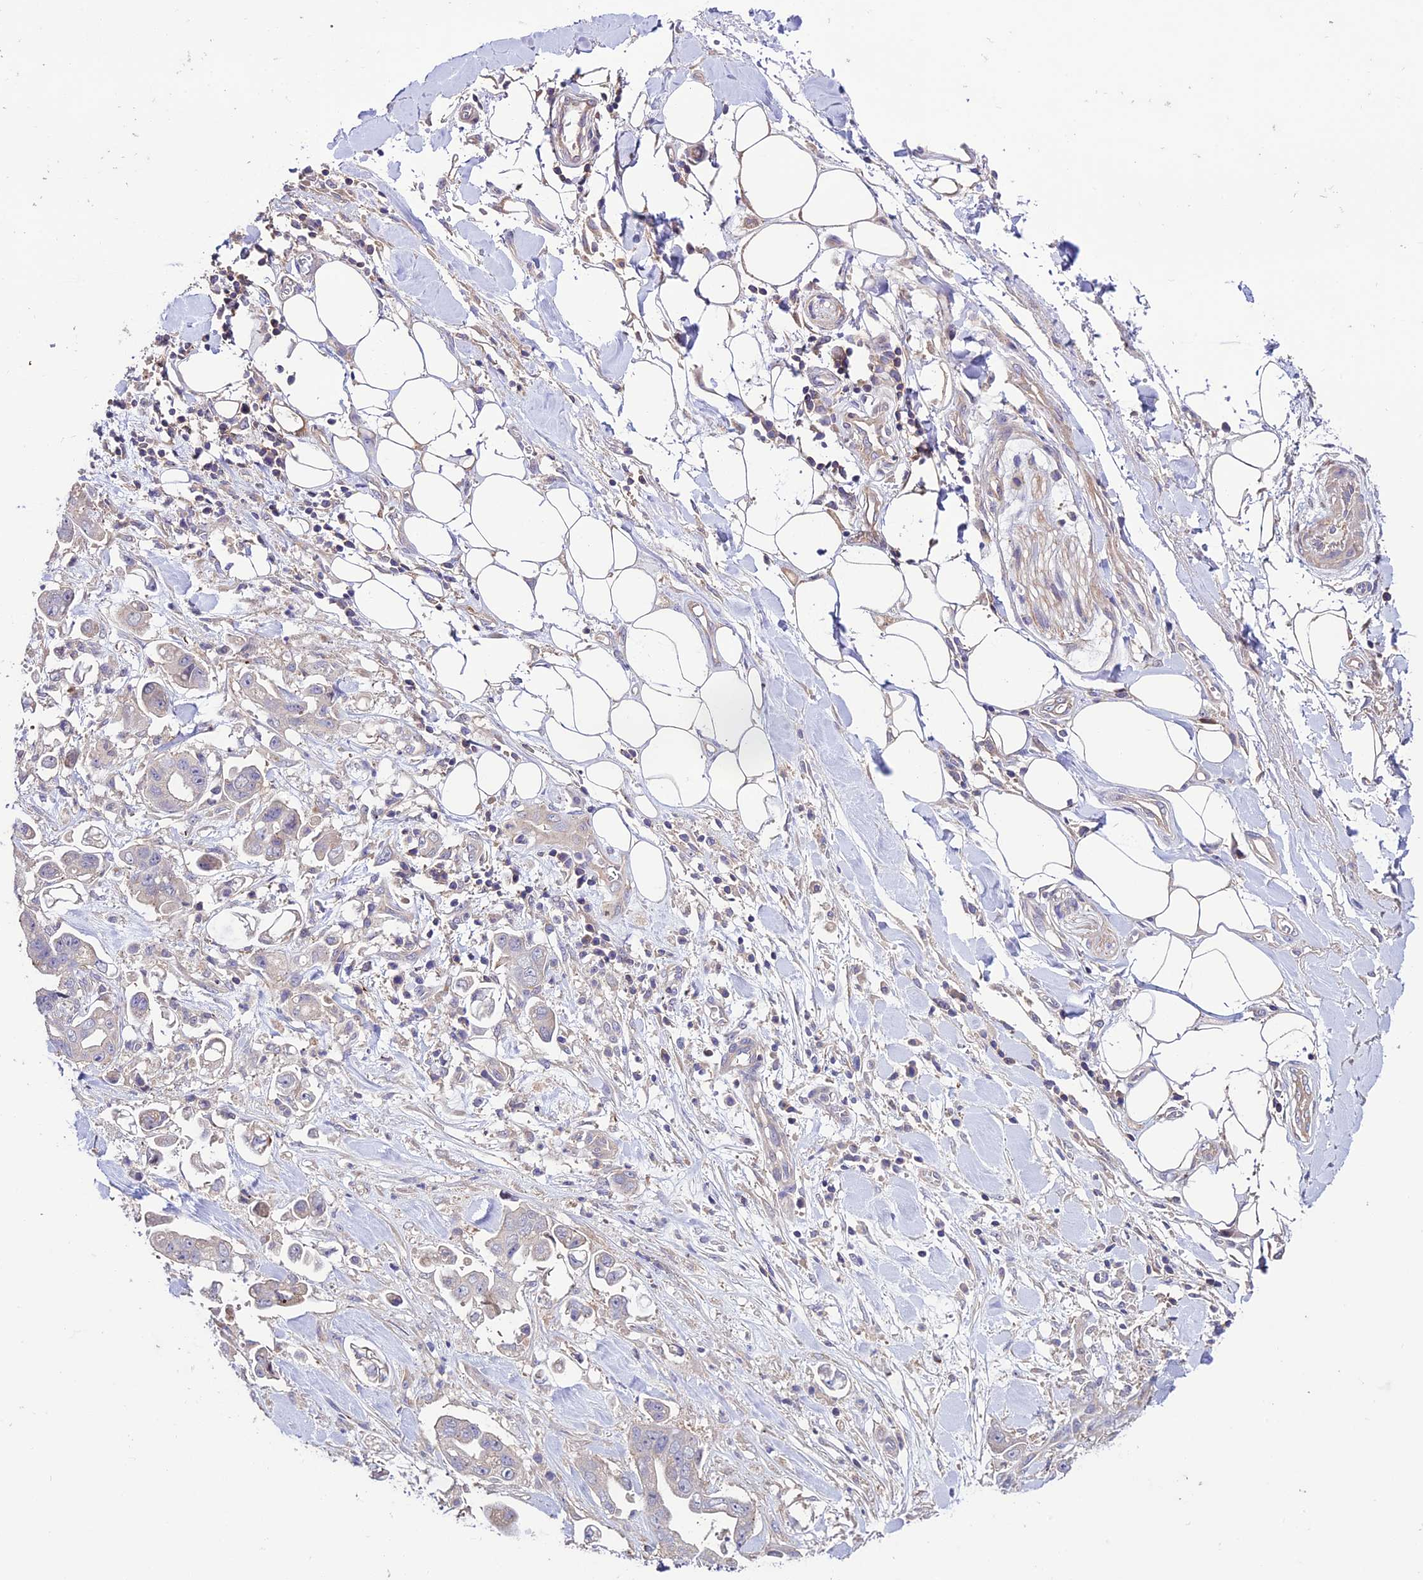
{"staining": {"intensity": "negative", "quantity": "none", "location": "none"}, "tissue": "stomach cancer", "cell_type": "Tumor cells", "image_type": "cancer", "snomed": [{"axis": "morphology", "description": "Adenocarcinoma, NOS"}, {"axis": "topography", "description": "Stomach"}], "caption": "Immunohistochemical staining of stomach adenocarcinoma displays no significant staining in tumor cells.", "gene": "BRME1", "patient": {"sex": "male", "age": 62}}